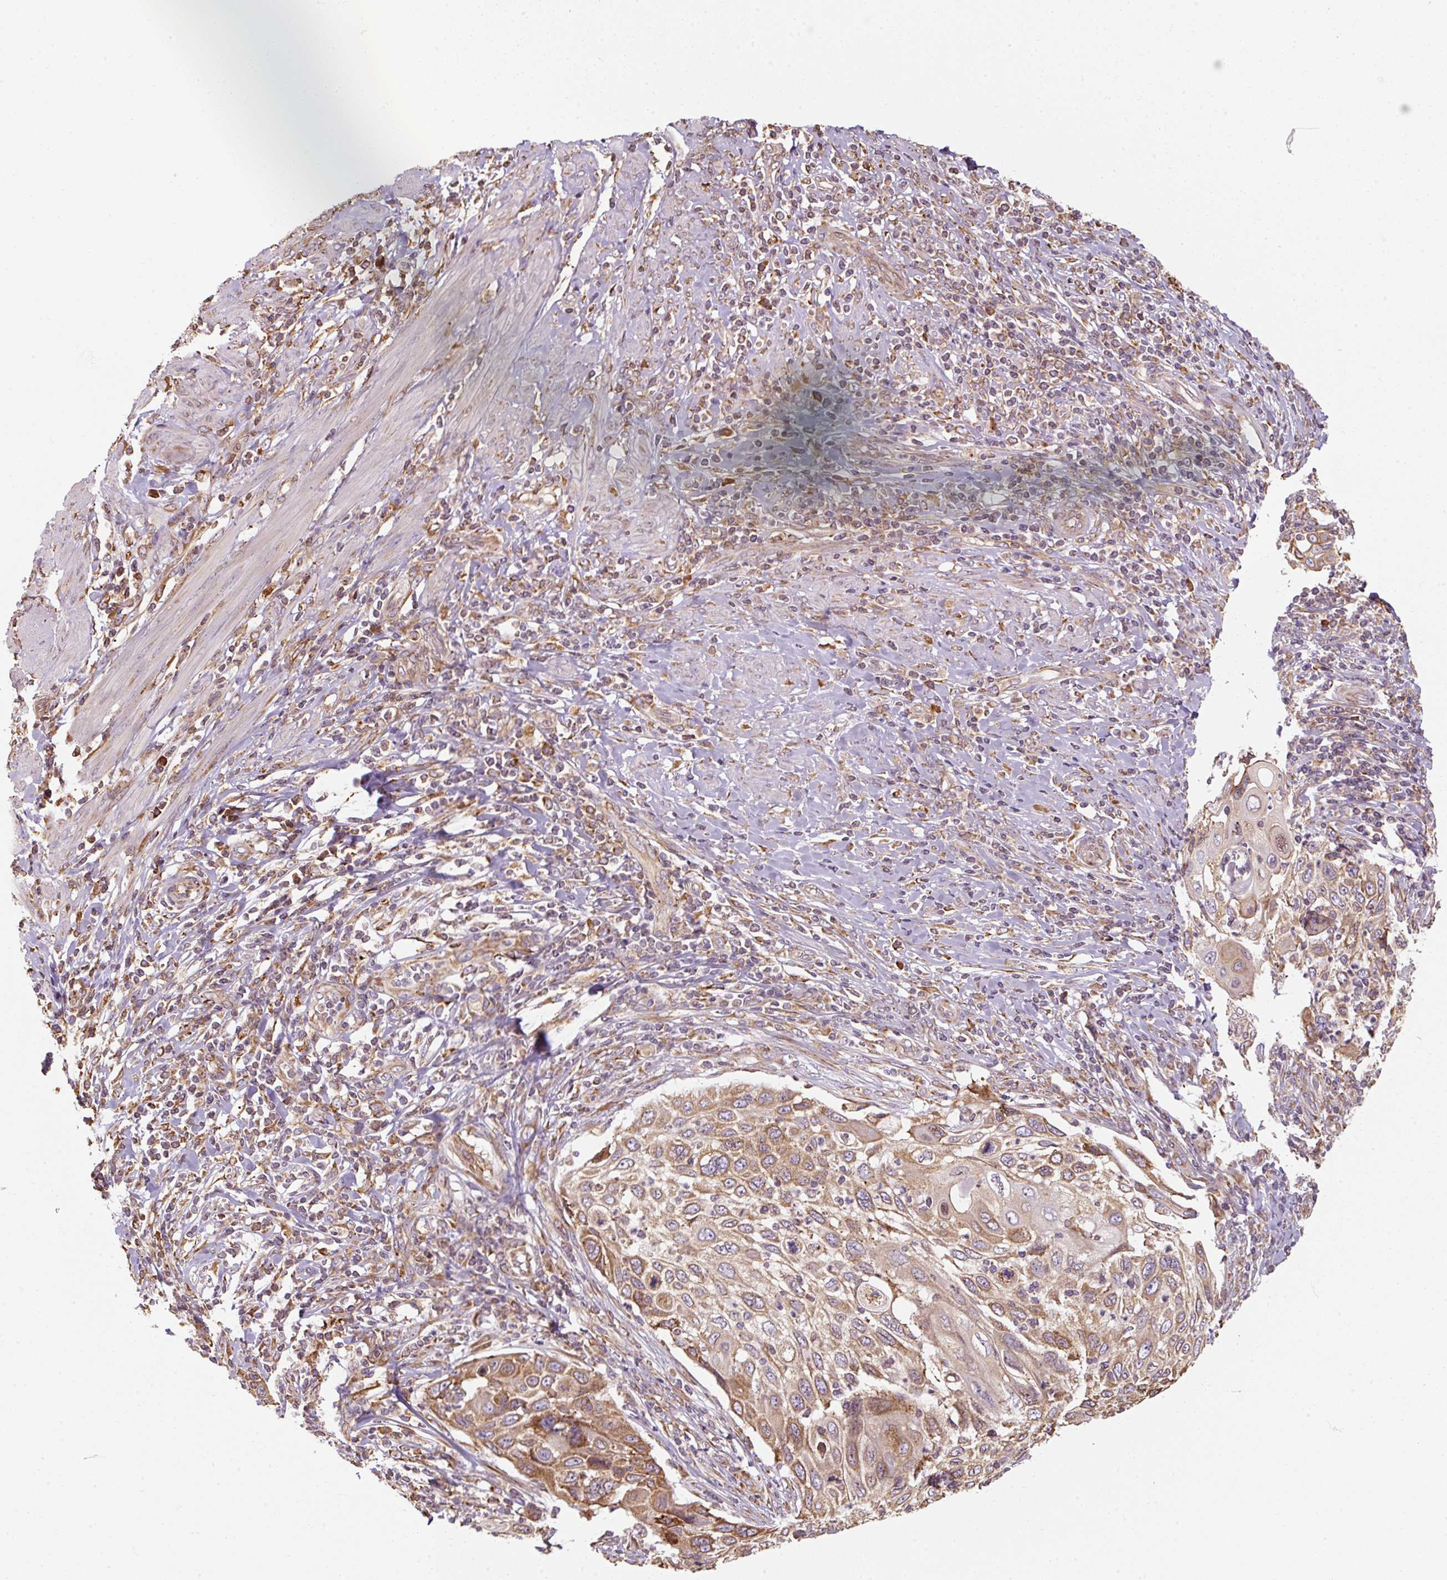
{"staining": {"intensity": "moderate", "quantity": ">75%", "location": "cytoplasmic/membranous"}, "tissue": "cervical cancer", "cell_type": "Tumor cells", "image_type": "cancer", "snomed": [{"axis": "morphology", "description": "Squamous cell carcinoma, NOS"}, {"axis": "topography", "description": "Cervix"}], "caption": "A histopathology image of human squamous cell carcinoma (cervical) stained for a protein exhibits moderate cytoplasmic/membranous brown staining in tumor cells.", "gene": "PRKCSH", "patient": {"sex": "female", "age": 70}}